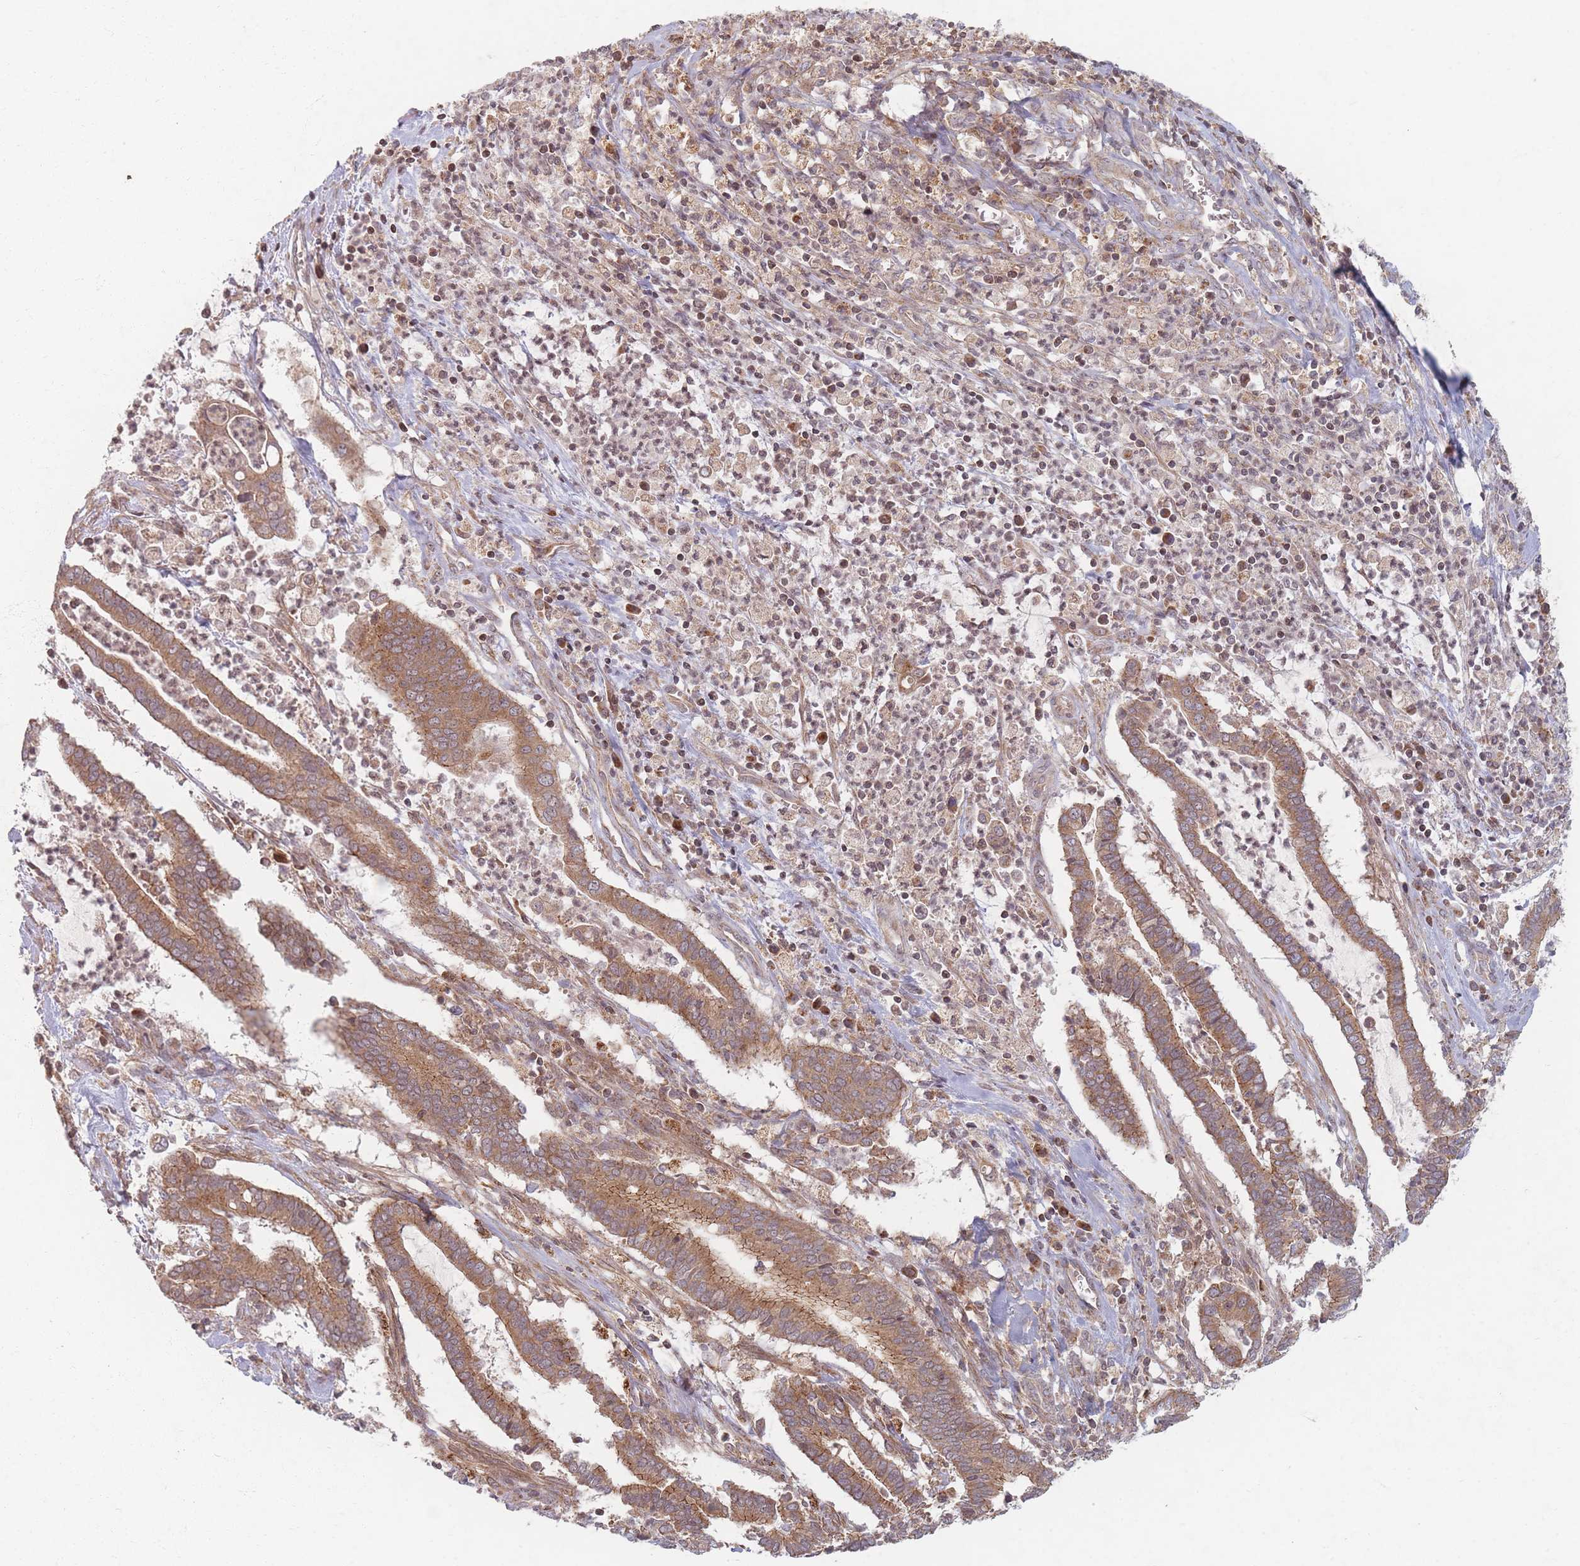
{"staining": {"intensity": "moderate", "quantity": ">75%", "location": "cytoplasmic/membranous"}, "tissue": "cervical cancer", "cell_type": "Tumor cells", "image_type": "cancer", "snomed": [{"axis": "morphology", "description": "Adenocarcinoma, NOS"}, {"axis": "topography", "description": "Cervix"}], "caption": "Protein staining of adenocarcinoma (cervical) tissue reveals moderate cytoplasmic/membranous expression in about >75% of tumor cells.", "gene": "RADX", "patient": {"sex": "female", "age": 44}}